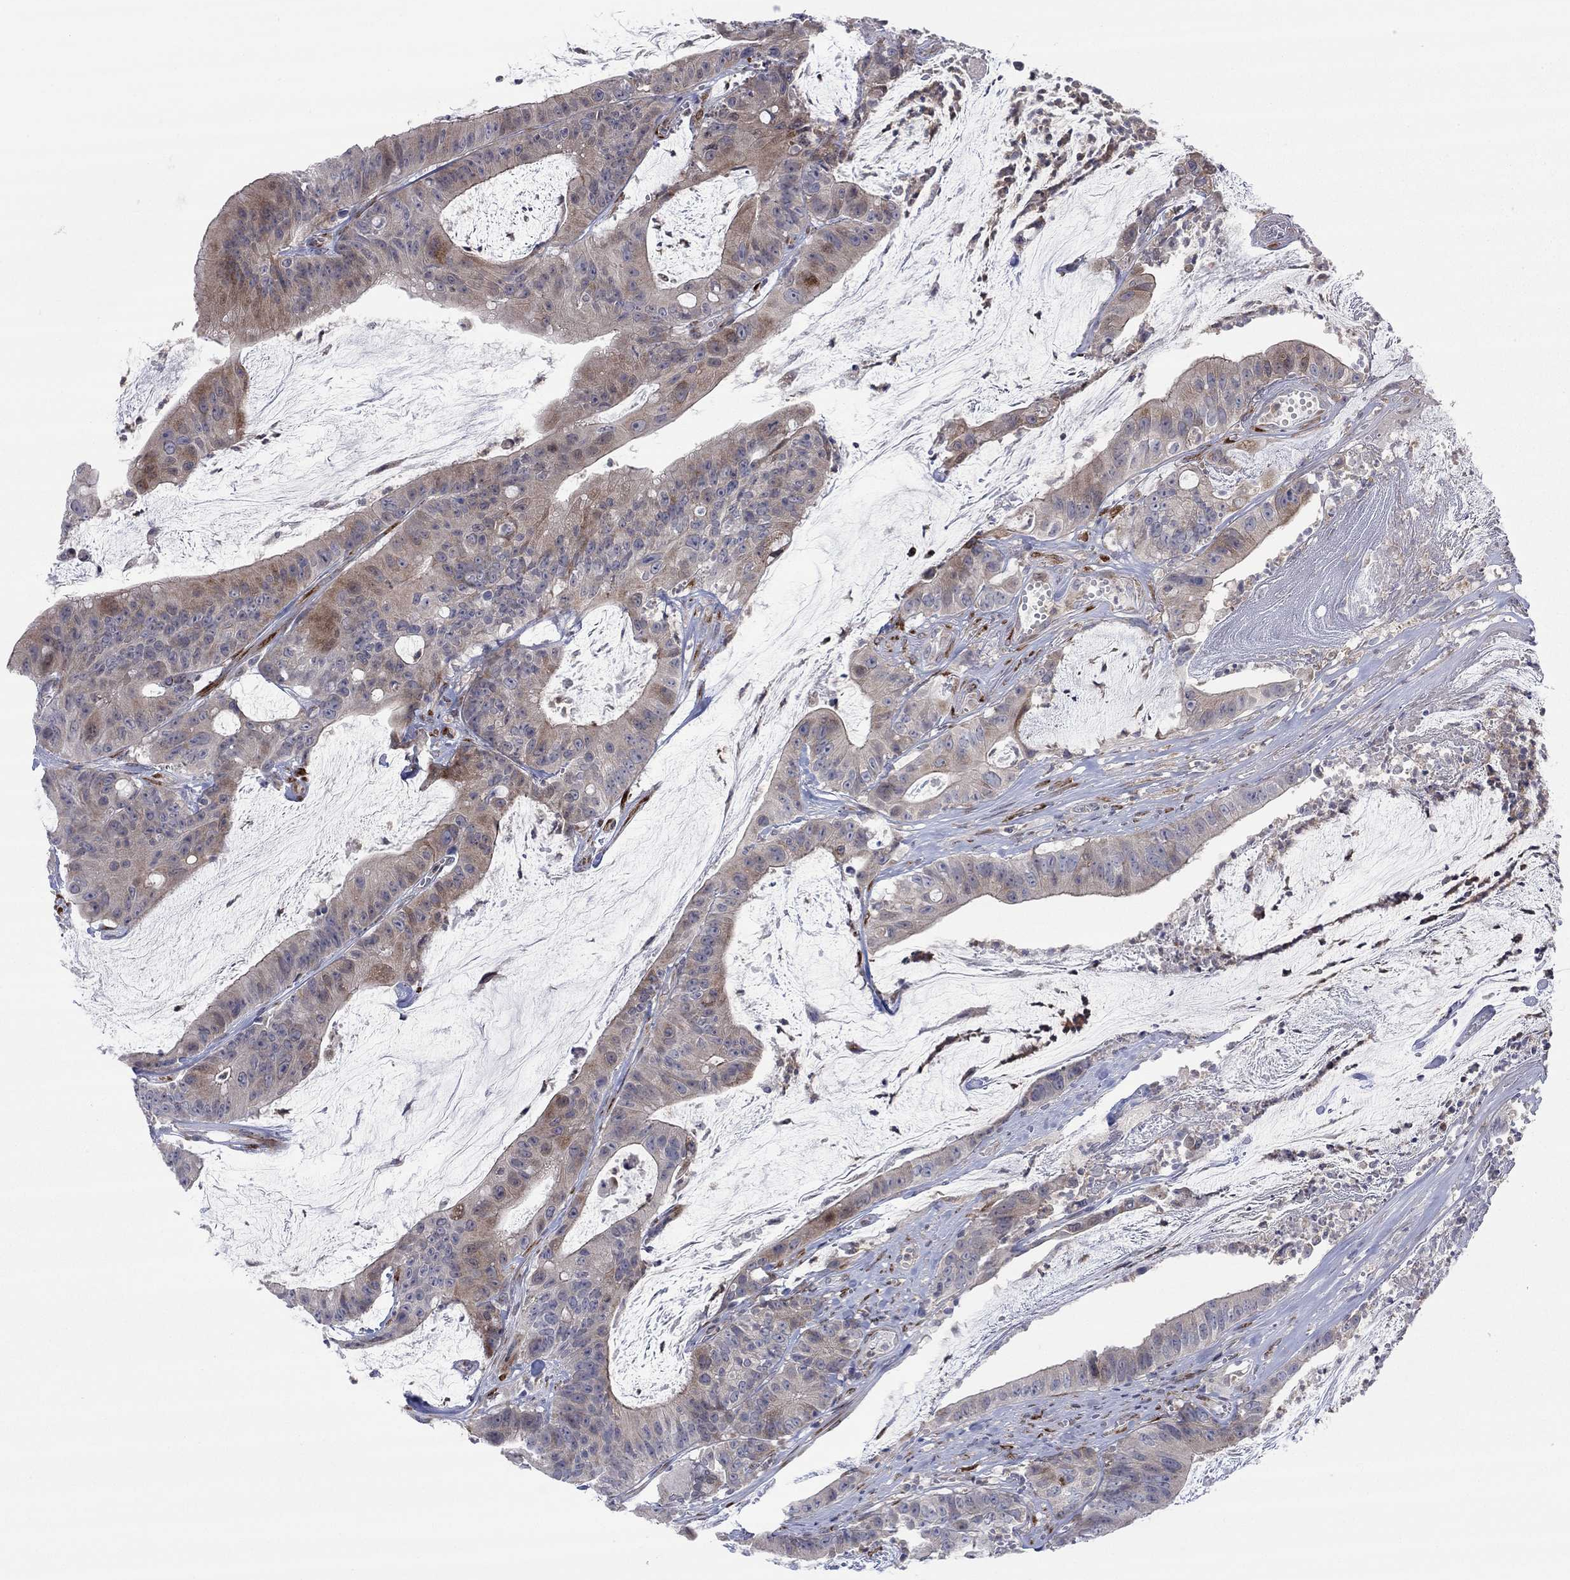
{"staining": {"intensity": "weak", "quantity": "25%-75%", "location": "cytoplasmic/membranous"}, "tissue": "colorectal cancer", "cell_type": "Tumor cells", "image_type": "cancer", "snomed": [{"axis": "morphology", "description": "Adenocarcinoma, NOS"}, {"axis": "topography", "description": "Colon"}], "caption": "Protein staining displays weak cytoplasmic/membranous positivity in about 25%-75% of tumor cells in adenocarcinoma (colorectal).", "gene": "TTC21B", "patient": {"sex": "female", "age": 69}}